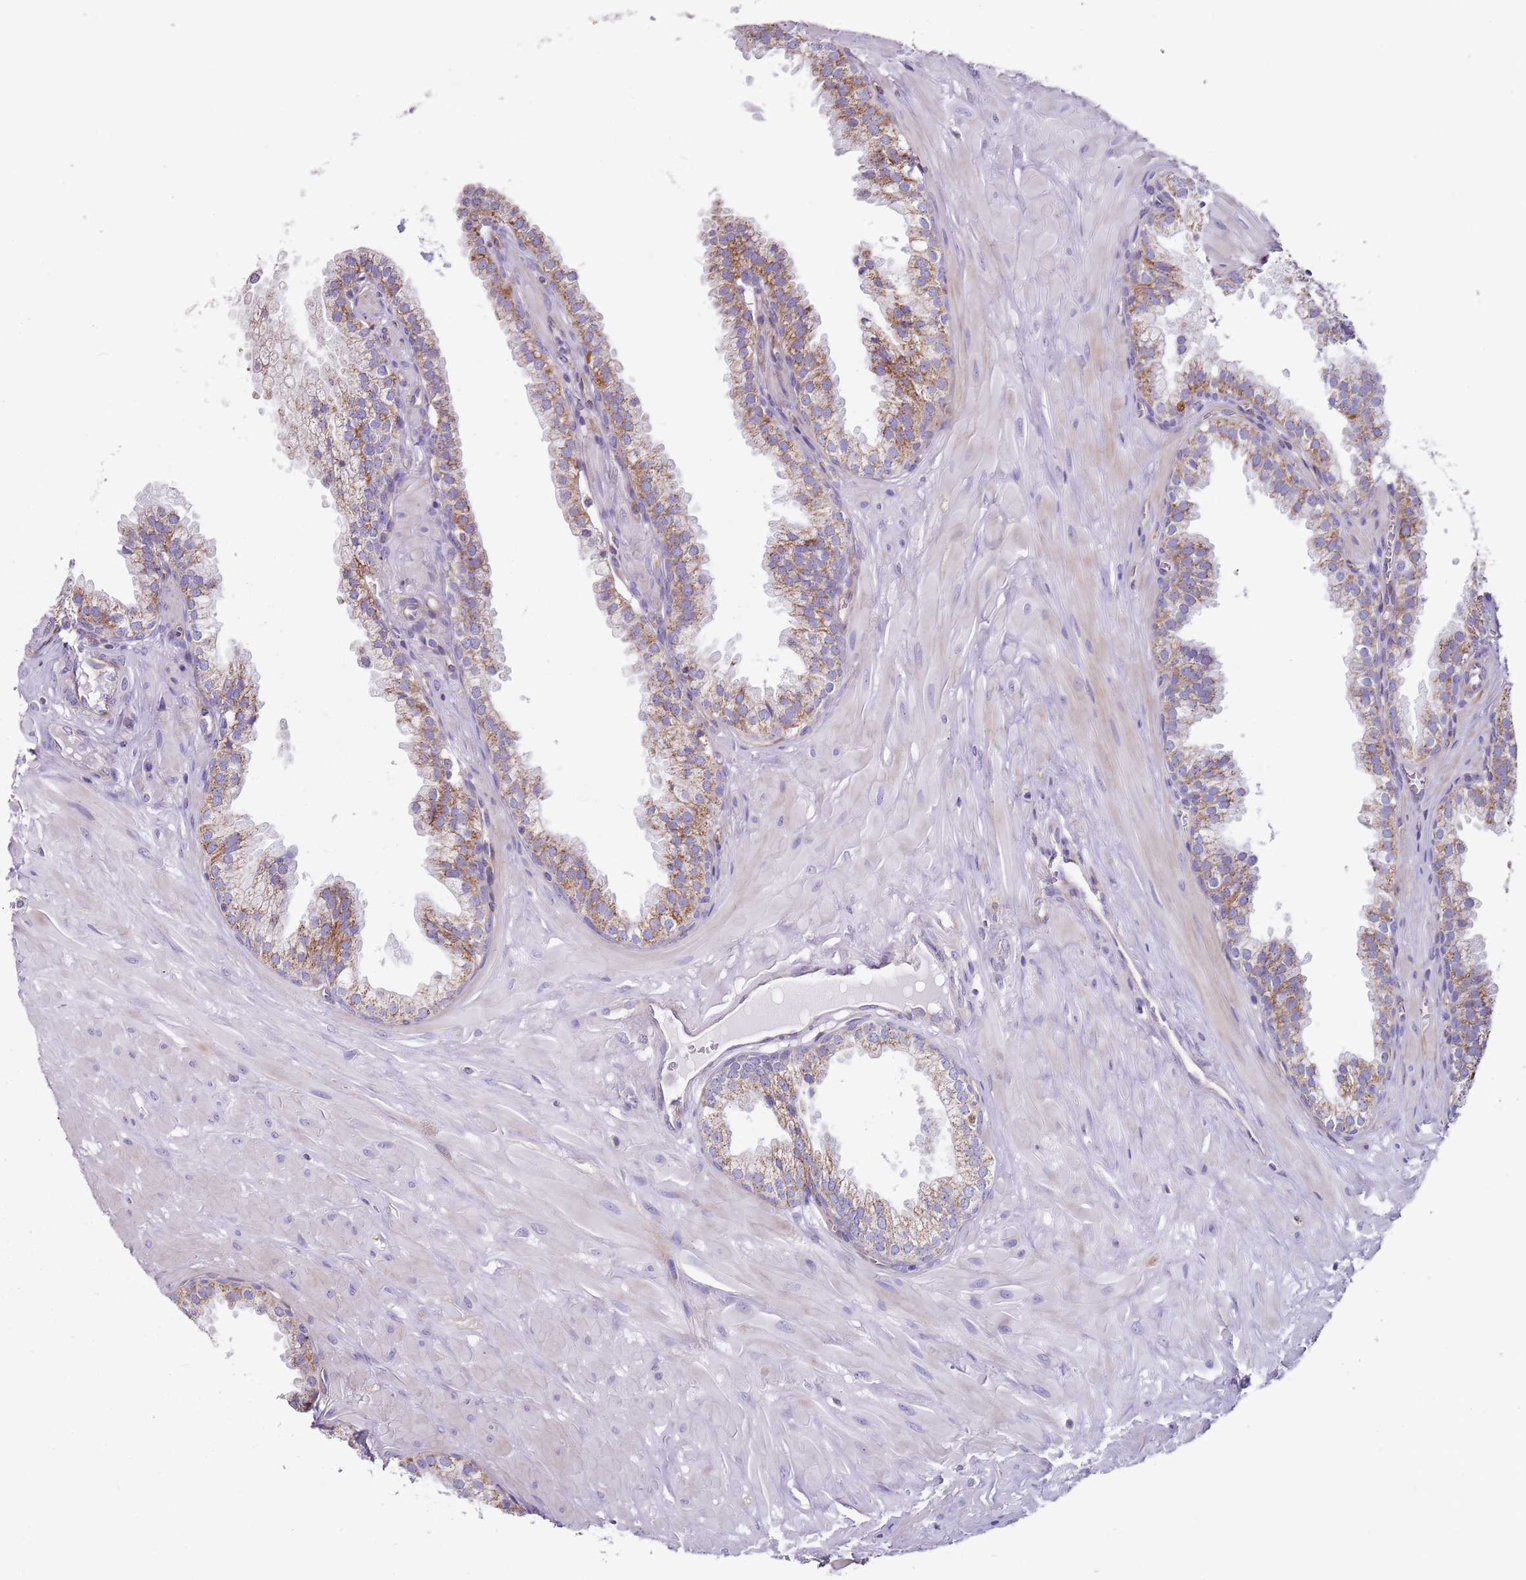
{"staining": {"intensity": "moderate", "quantity": "25%-75%", "location": "cytoplasmic/membranous"}, "tissue": "prostate", "cell_type": "Glandular cells", "image_type": "normal", "snomed": [{"axis": "morphology", "description": "Normal tissue, NOS"}, {"axis": "topography", "description": "Prostate"}, {"axis": "topography", "description": "Peripheral nerve tissue"}], "caption": "Glandular cells display medium levels of moderate cytoplasmic/membranous staining in about 25%-75% of cells in normal human prostate. (Brightfield microscopy of DAB IHC at high magnification).", "gene": "ALS2", "patient": {"sex": "male", "age": 55}}